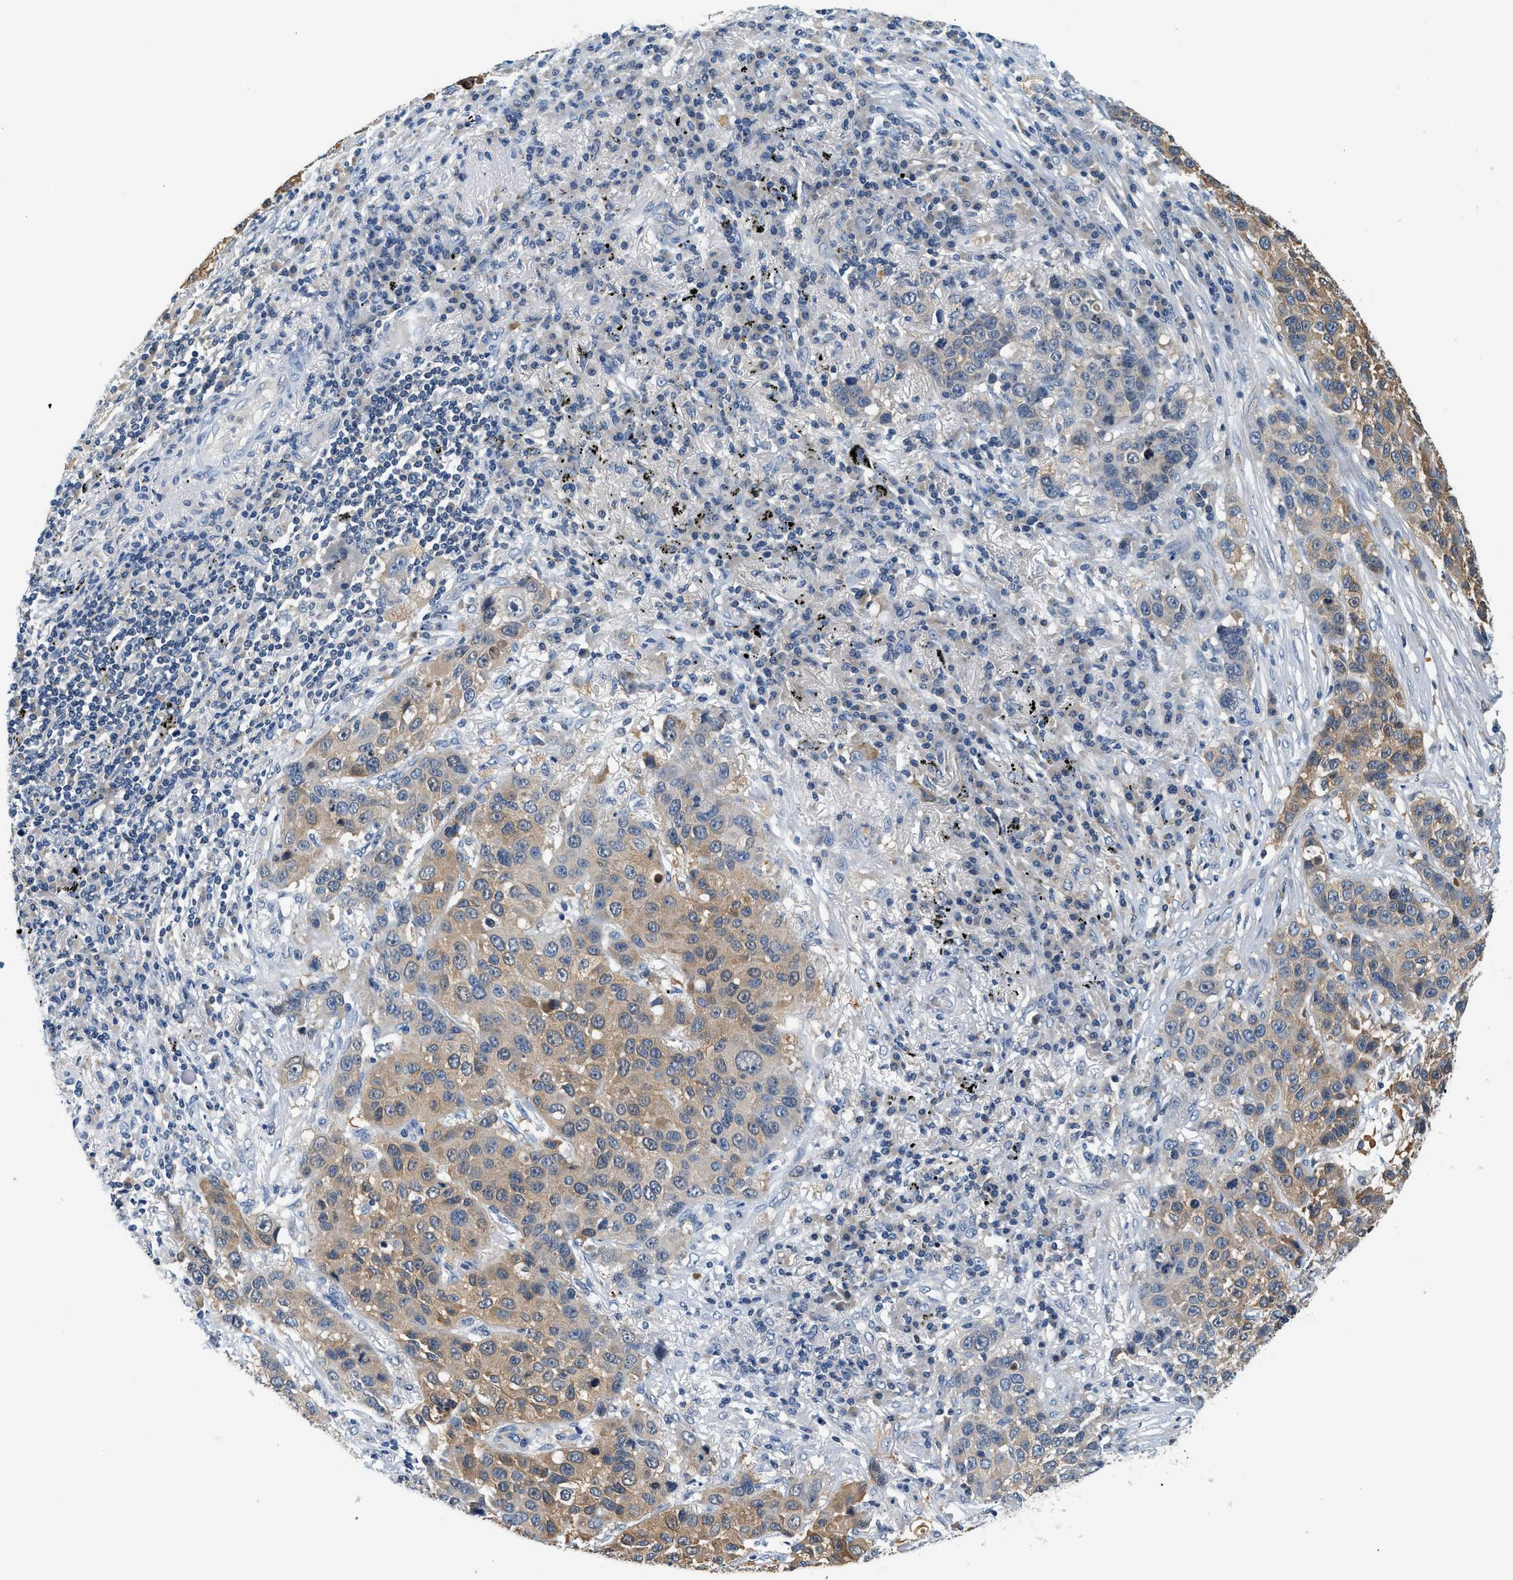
{"staining": {"intensity": "weak", "quantity": "25%-75%", "location": "cytoplasmic/membranous"}, "tissue": "lung cancer", "cell_type": "Tumor cells", "image_type": "cancer", "snomed": [{"axis": "morphology", "description": "Squamous cell carcinoma, NOS"}, {"axis": "topography", "description": "Lung"}], "caption": "An immunohistochemistry micrograph of neoplastic tissue is shown. Protein staining in brown shows weak cytoplasmic/membranous positivity in squamous cell carcinoma (lung) within tumor cells.", "gene": "SLC35E1", "patient": {"sex": "male", "age": 57}}